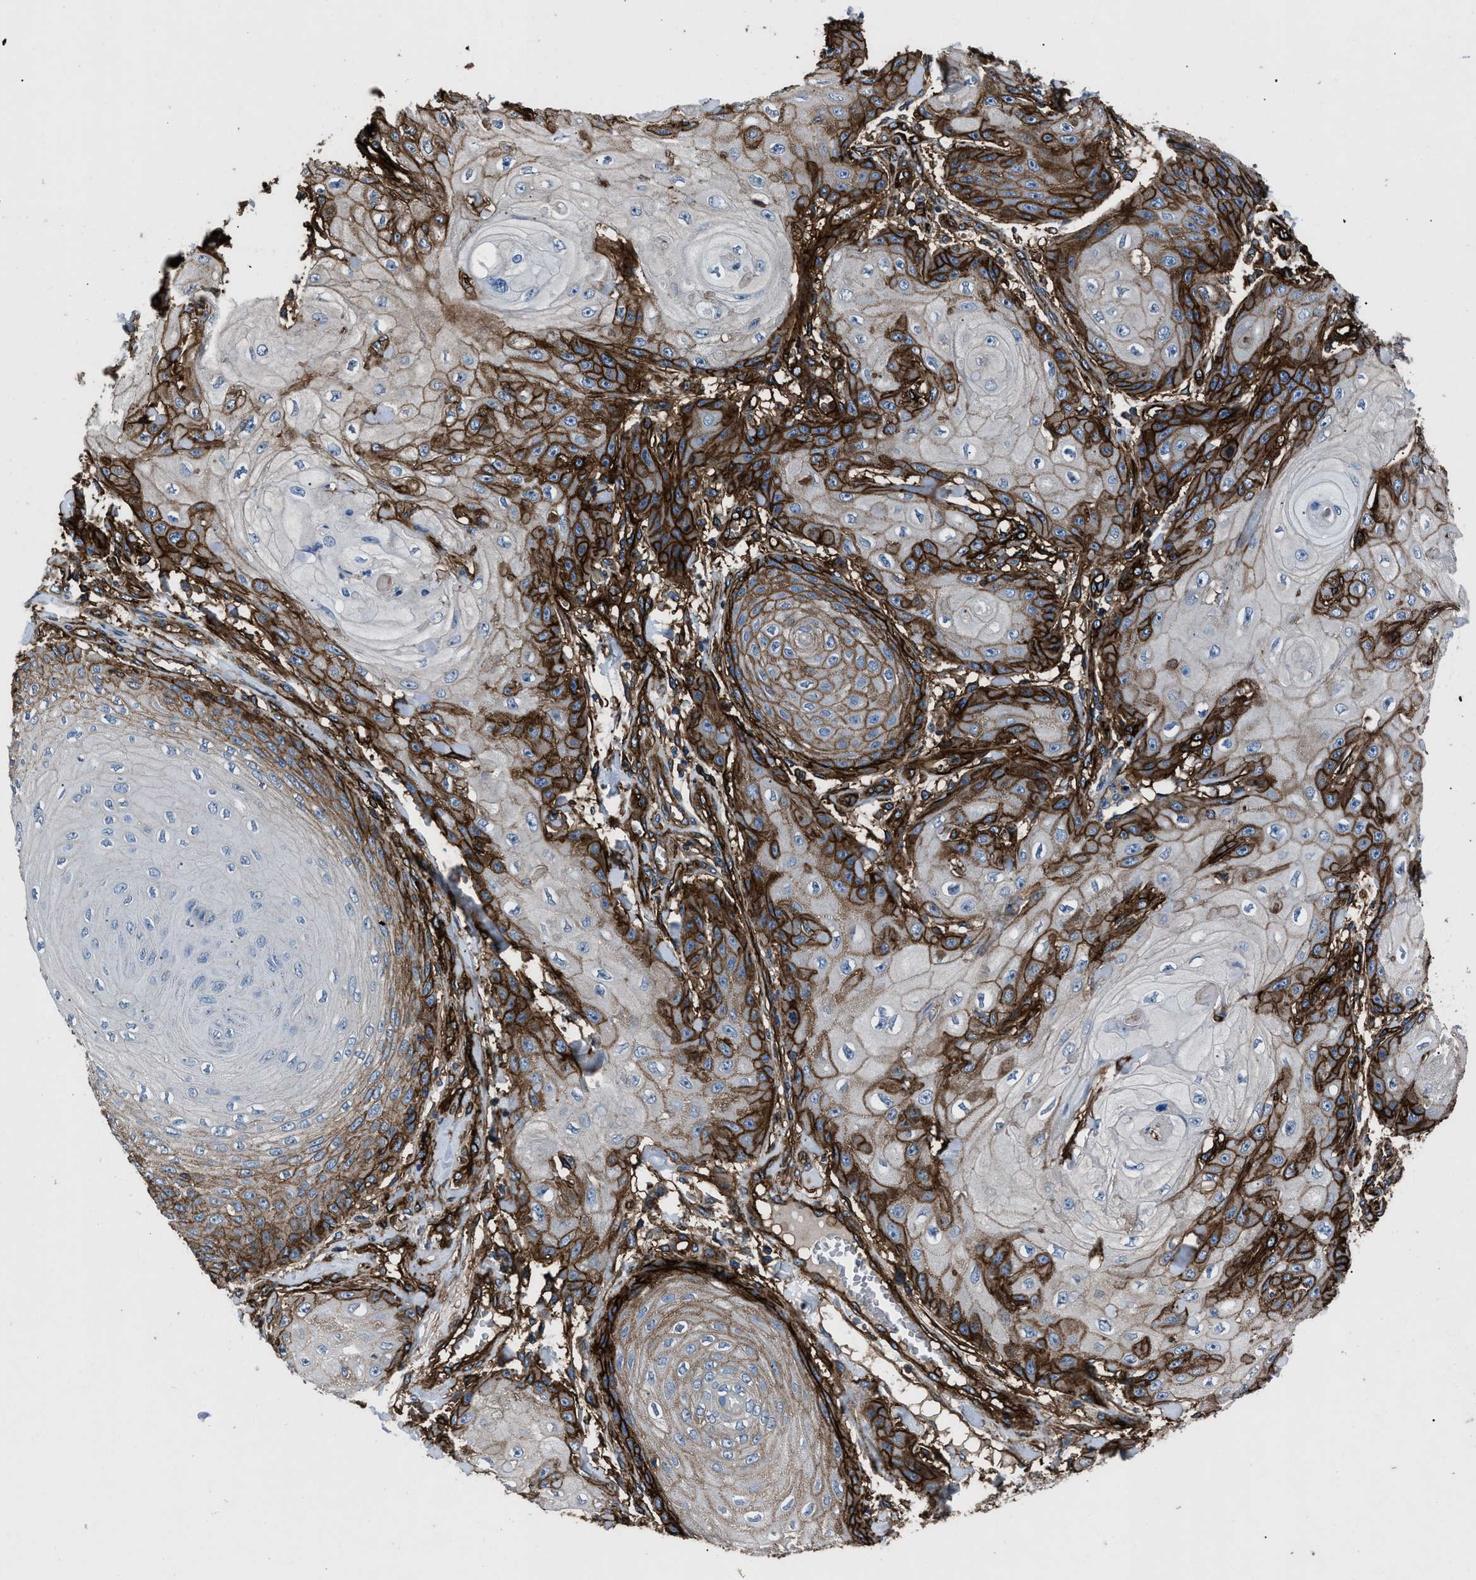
{"staining": {"intensity": "strong", "quantity": ">75%", "location": "cytoplasmic/membranous"}, "tissue": "skin cancer", "cell_type": "Tumor cells", "image_type": "cancer", "snomed": [{"axis": "morphology", "description": "Squamous cell carcinoma, NOS"}, {"axis": "topography", "description": "Skin"}], "caption": "The immunohistochemical stain labels strong cytoplasmic/membranous expression in tumor cells of squamous cell carcinoma (skin) tissue.", "gene": "CD276", "patient": {"sex": "male", "age": 74}}